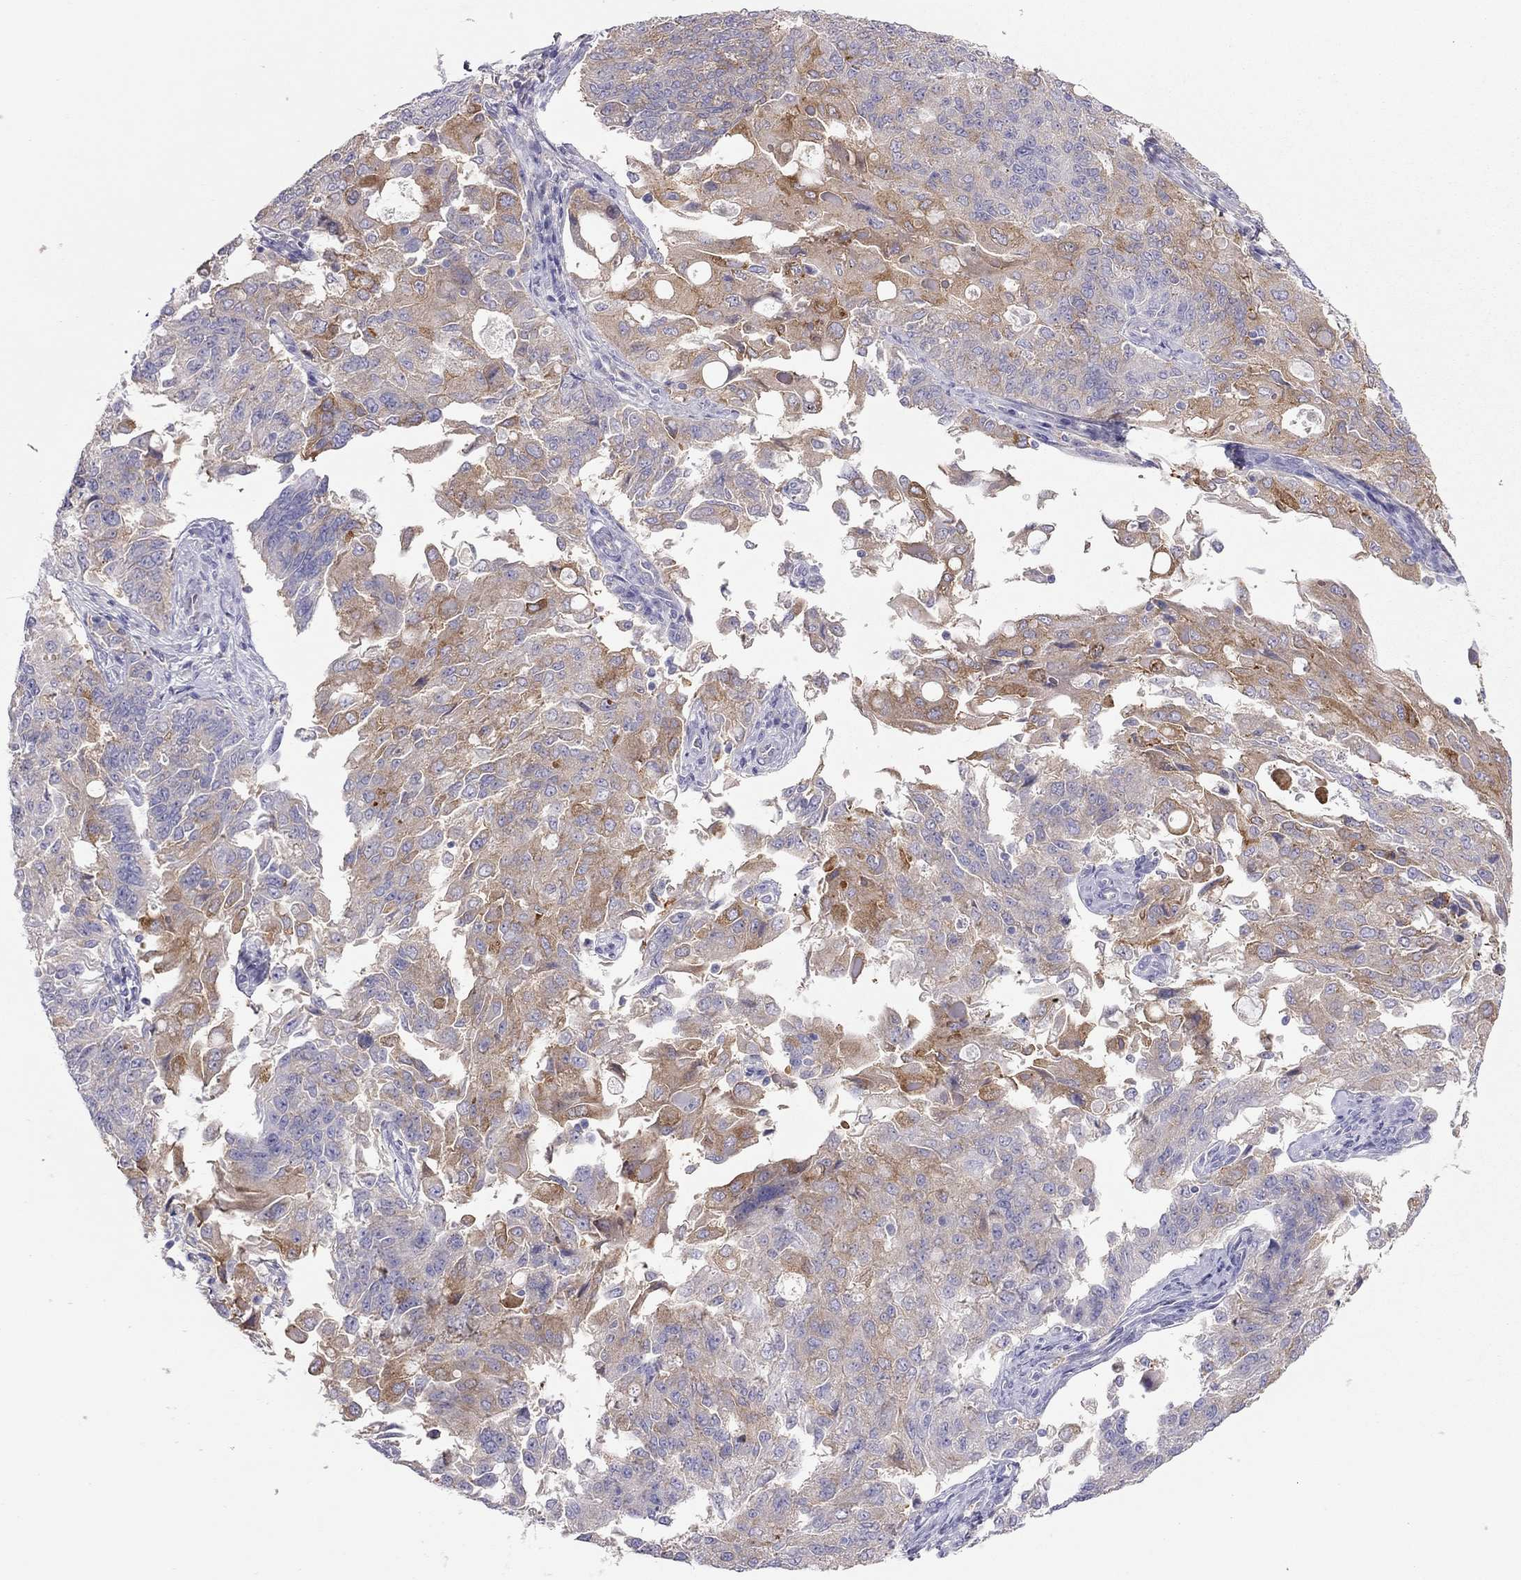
{"staining": {"intensity": "moderate", "quantity": "25%-75%", "location": "cytoplasmic/membranous"}, "tissue": "endometrial cancer", "cell_type": "Tumor cells", "image_type": "cancer", "snomed": [{"axis": "morphology", "description": "Adenocarcinoma, NOS"}, {"axis": "topography", "description": "Endometrium"}], "caption": "There is medium levels of moderate cytoplasmic/membranous positivity in tumor cells of endometrial cancer (adenocarcinoma), as demonstrated by immunohistochemical staining (brown color).", "gene": "ALOX15B", "patient": {"sex": "female", "age": 43}}